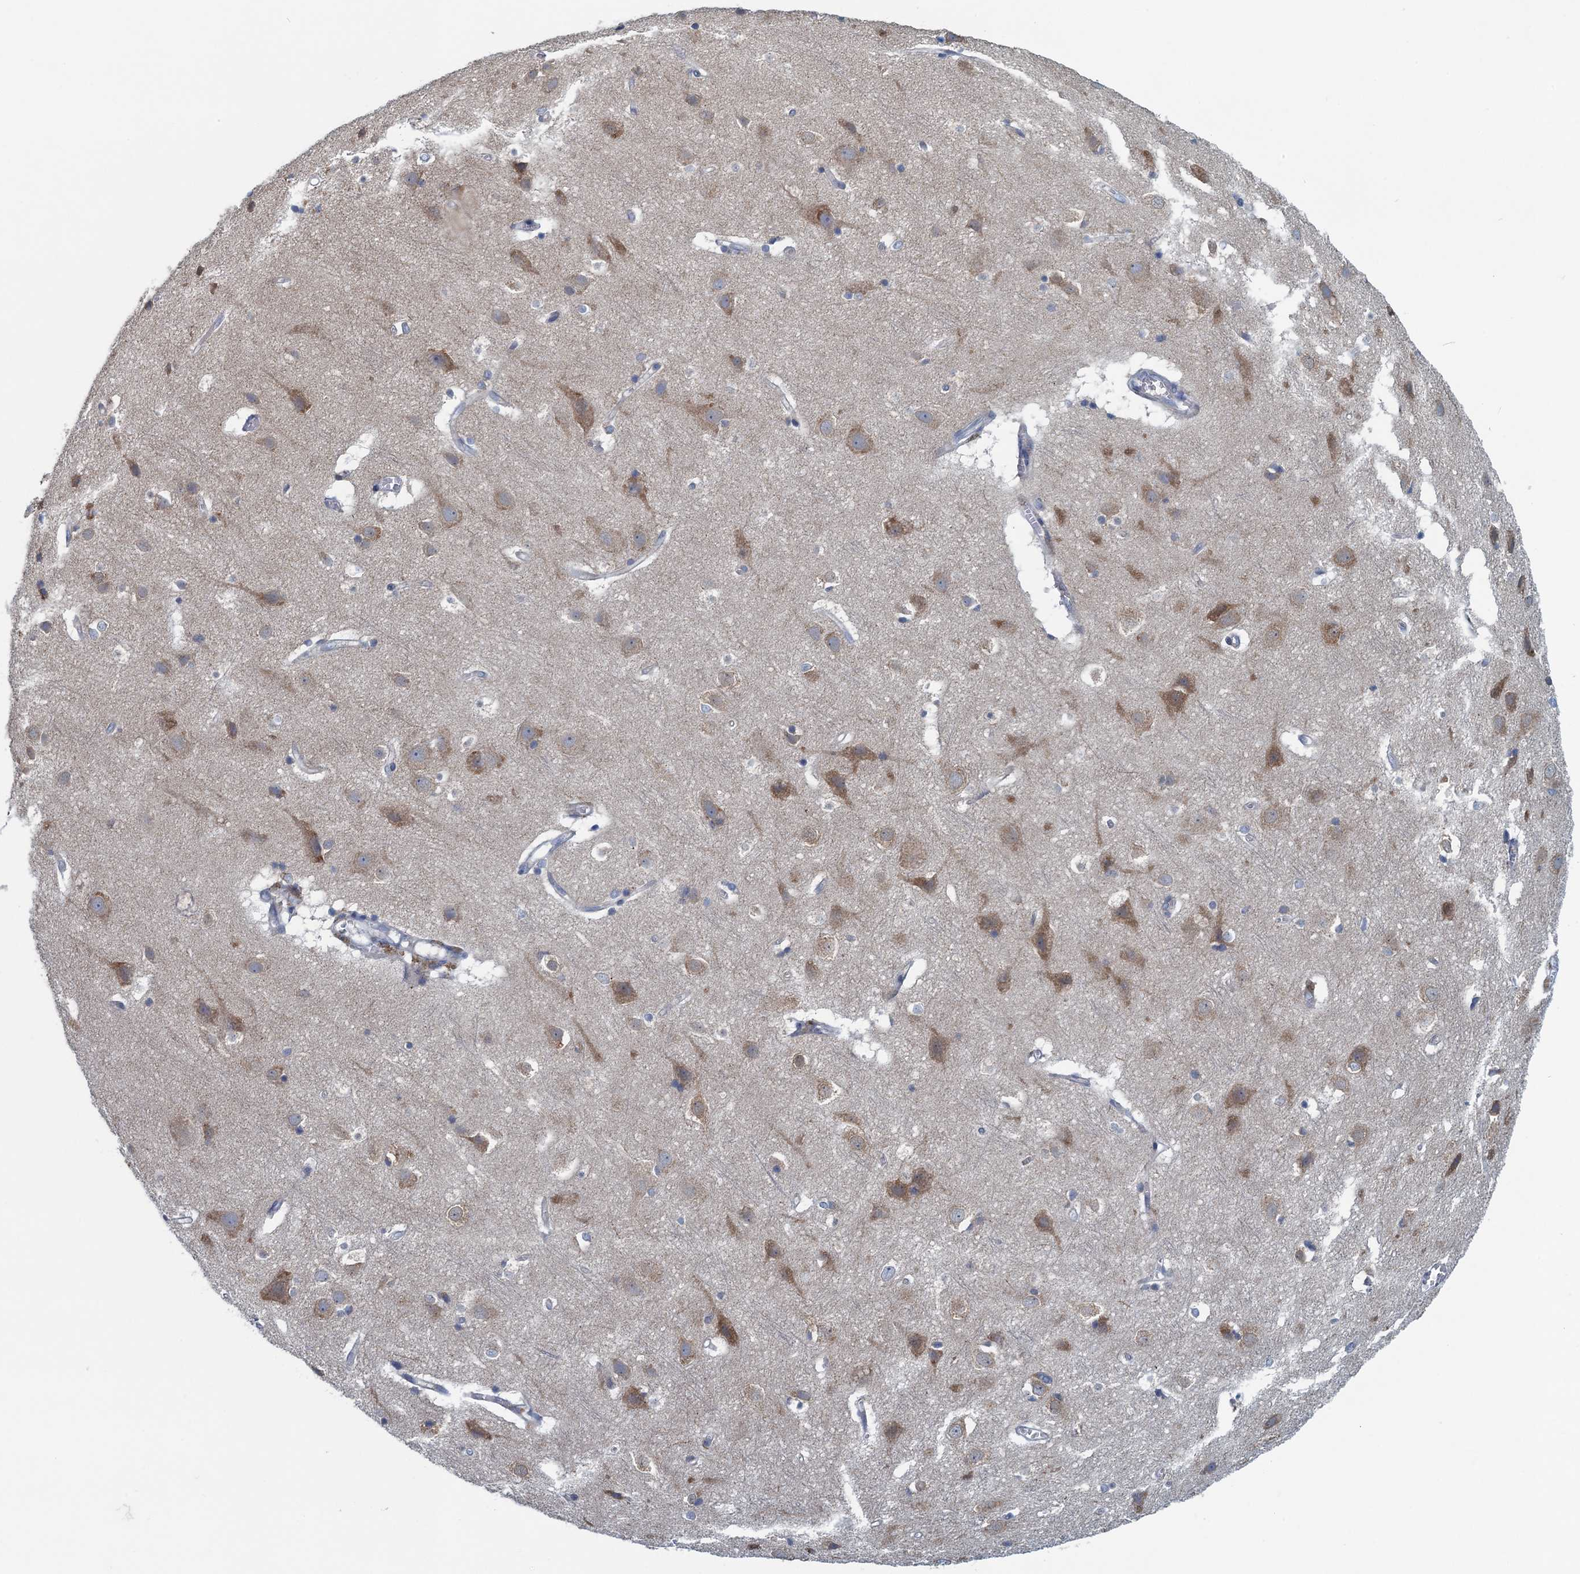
{"staining": {"intensity": "negative", "quantity": "none", "location": "none"}, "tissue": "cerebral cortex", "cell_type": "Endothelial cells", "image_type": "normal", "snomed": [{"axis": "morphology", "description": "Normal tissue, NOS"}, {"axis": "topography", "description": "Cerebral cortex"}], "caption": "Normal cerebral cortex was stained to show a protein in brown. There is no significant expression in endothelial cells. (DAB immunohistochemistry visualized using brightfield microscopy, high magnification).", "gene": "MYDGF", "patient": {"sex": "male", "age": 54}}